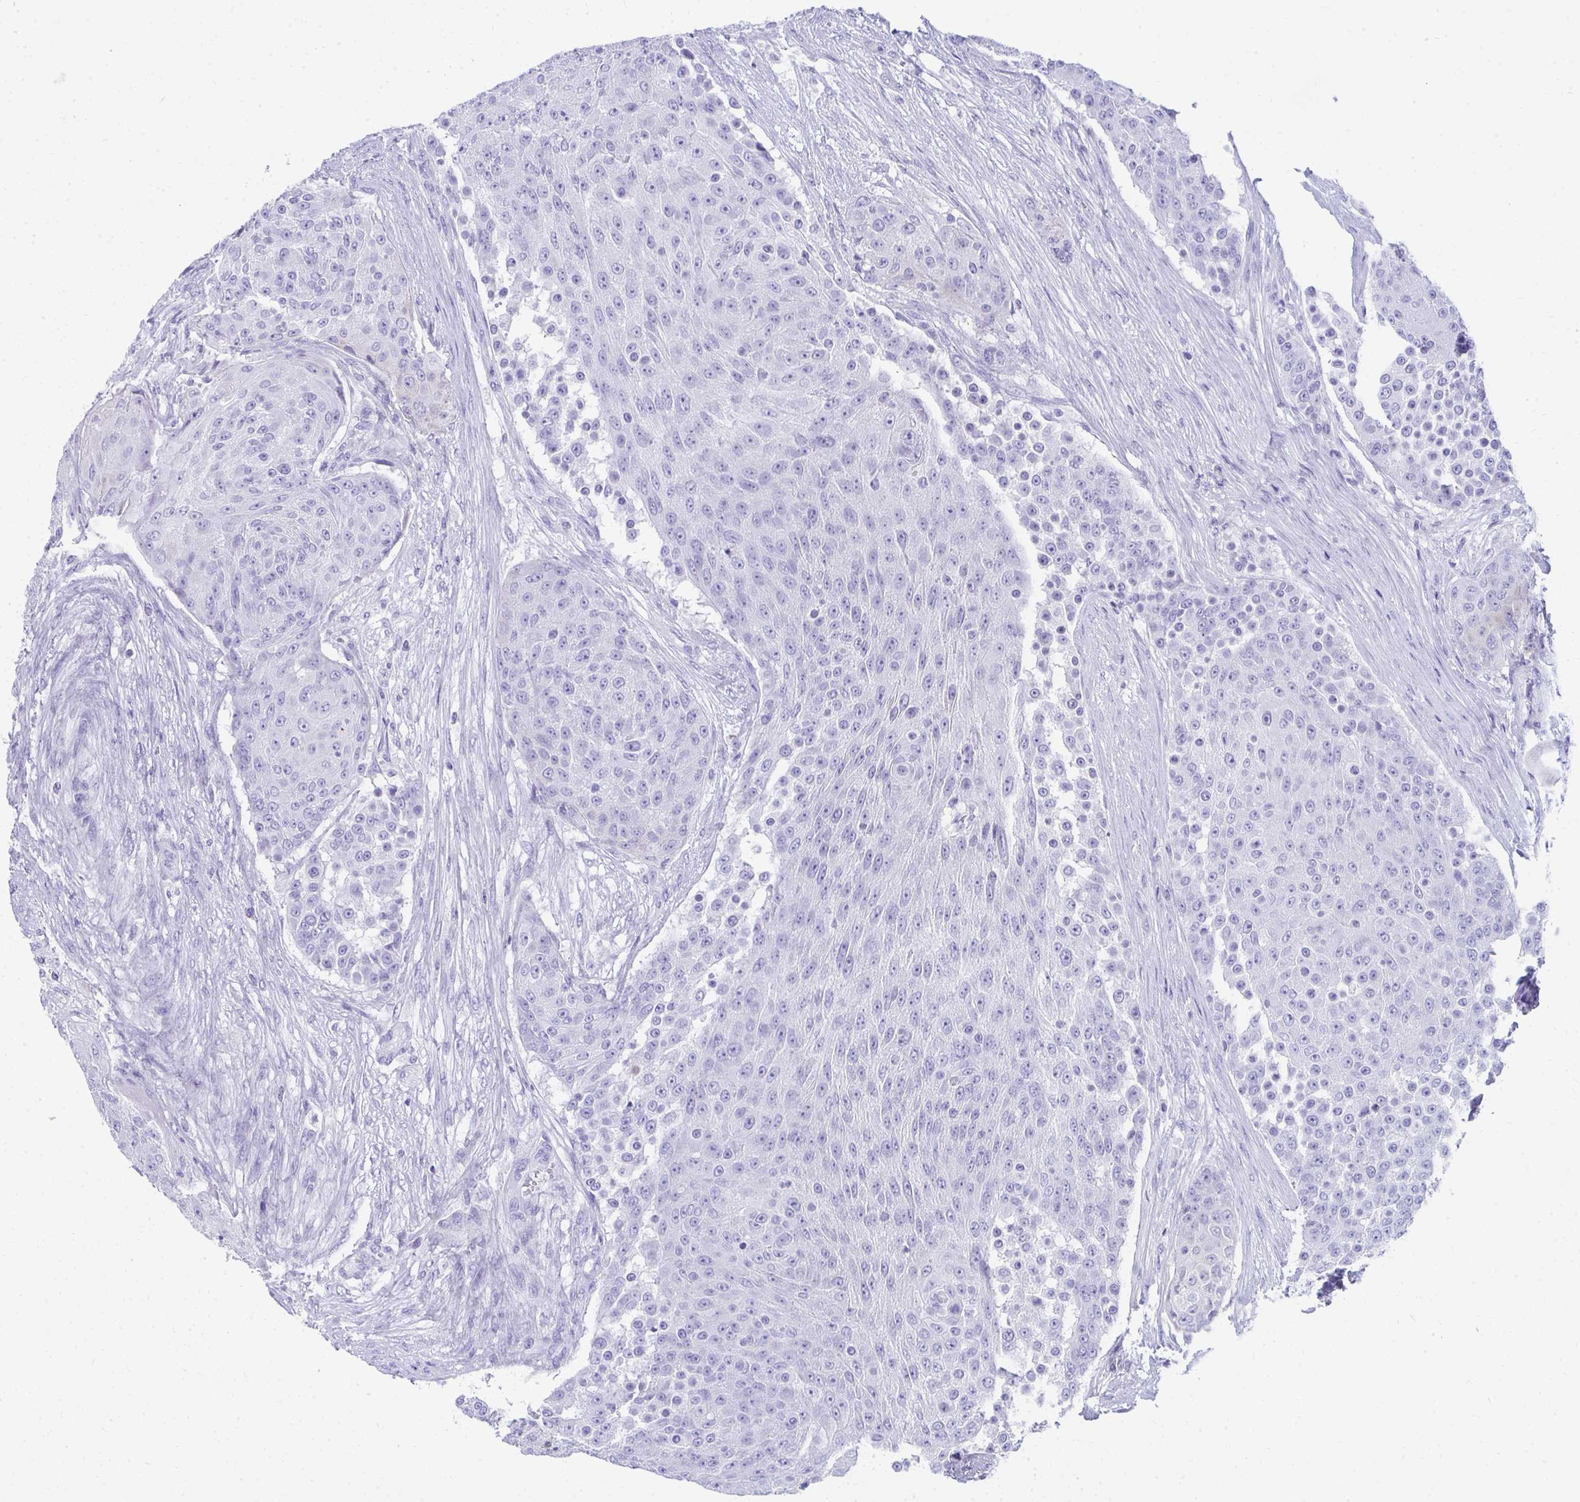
{"staining": {"intensity": "negative", "quantity": "none", "location": "none"}, "tissue": "urothelial cancer", "cell_type": "Tumor cells", "image_type": "cancer", "snomed": [{"axis": "morphology", "description": "Urothelial carcinoma, High grade"}, {"axis": "topography", "description": "Urinary bladder"}], "caption": "Histopathology image shows no protein expression in tumor cells of high-grade urothelial carcinoma tissue.", "gene": "SEC14L3", "patient": {"sex": "female", "age": 63}}